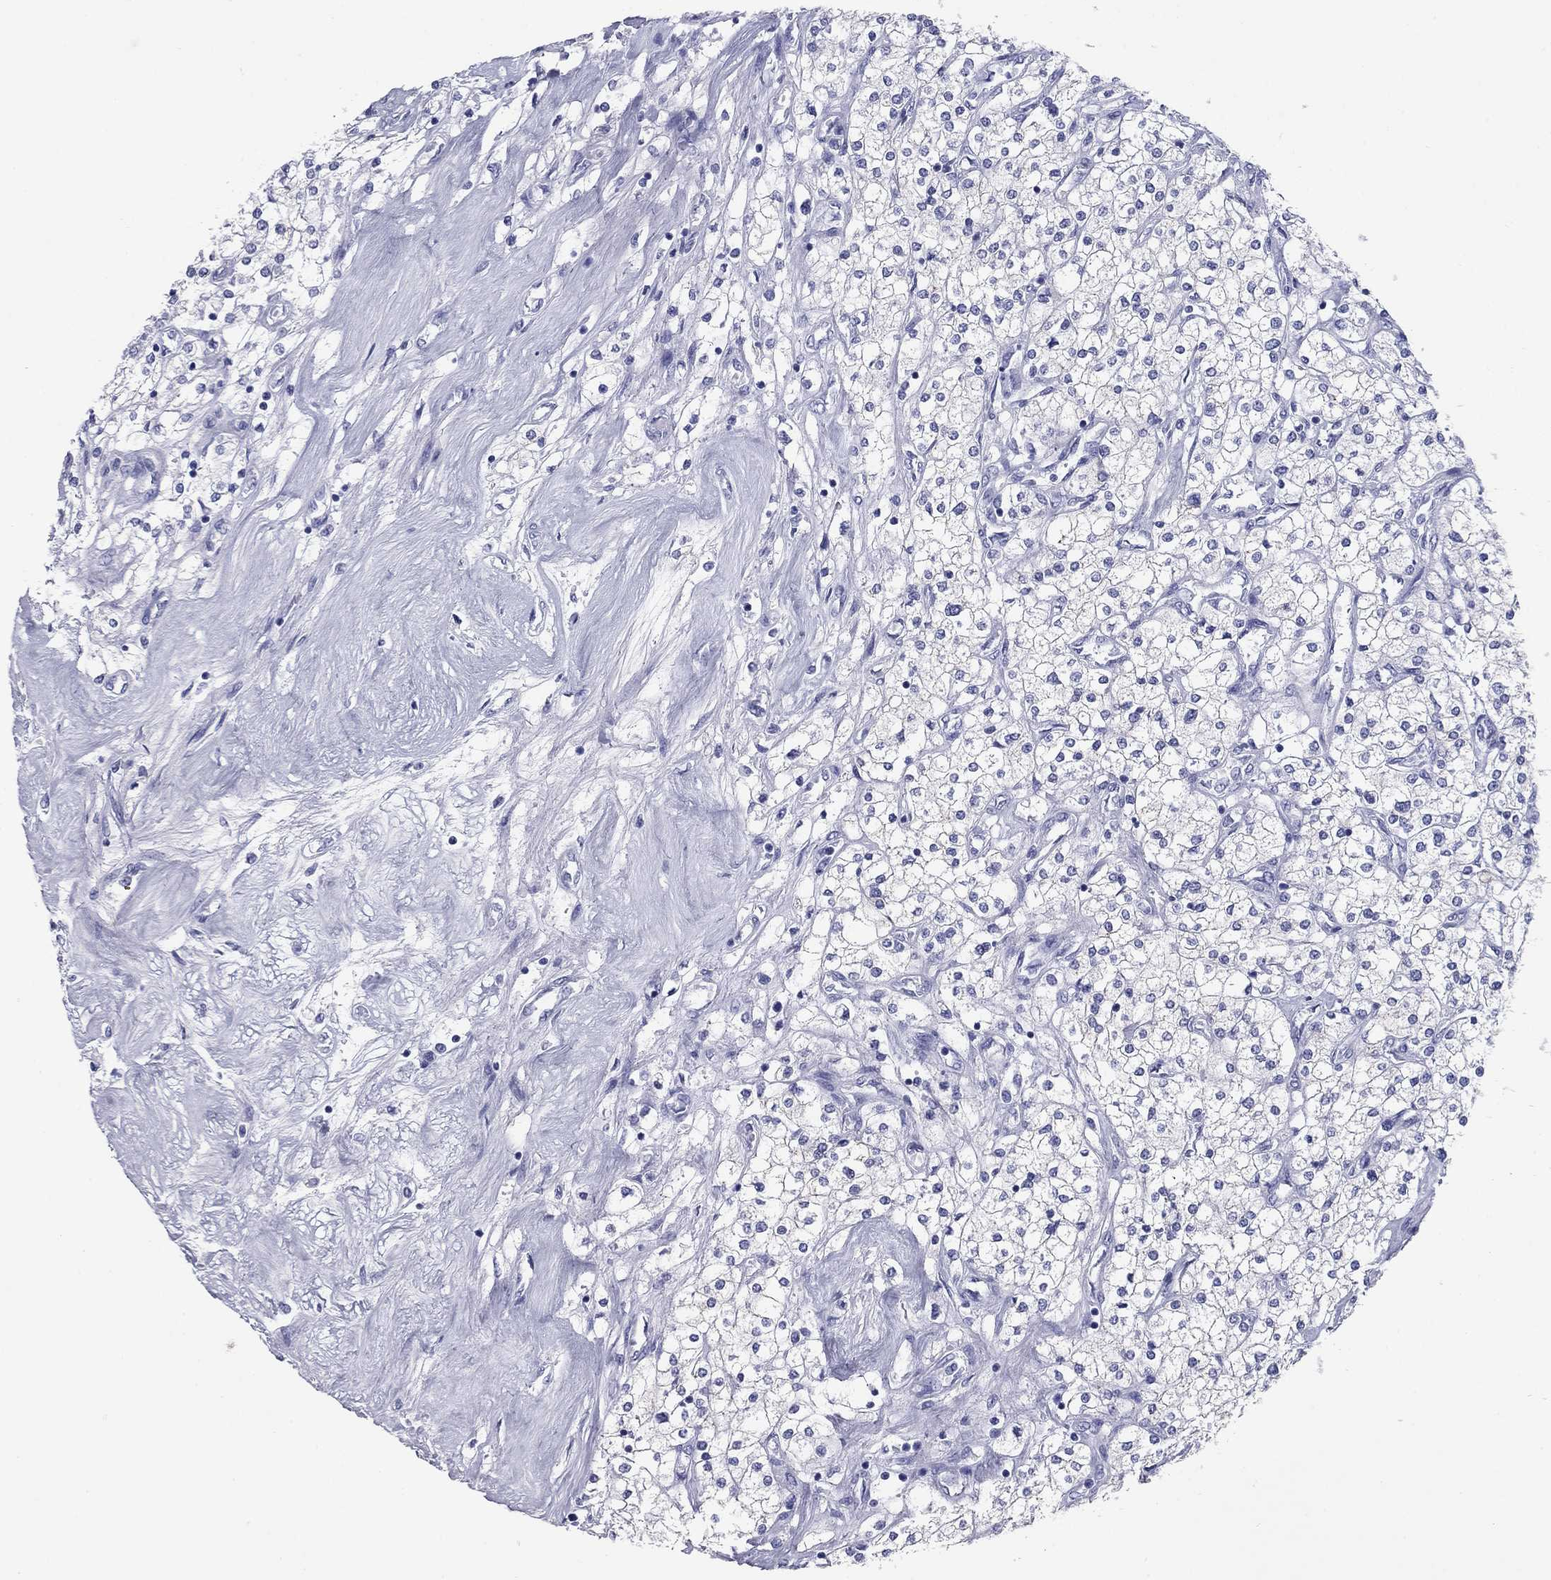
{"staining": {"intensity": "negative", "quantity": "none", "location": "none"}, "tissue": "renal cancer", "cell_type": "Tumor cells", "image_type": "cancer", "snomed": [{"axis": "morphology", "description": "Adenocarcinoma, NOS"}, {"axis": "topography", "description": "Kidney"}], "caption": "This is an IHC micrograph of adenocarcinoma (renal). There is no expression in tumor cells.", "gene": "NPPA", "patient": {"sex": "male", "age": 80}}